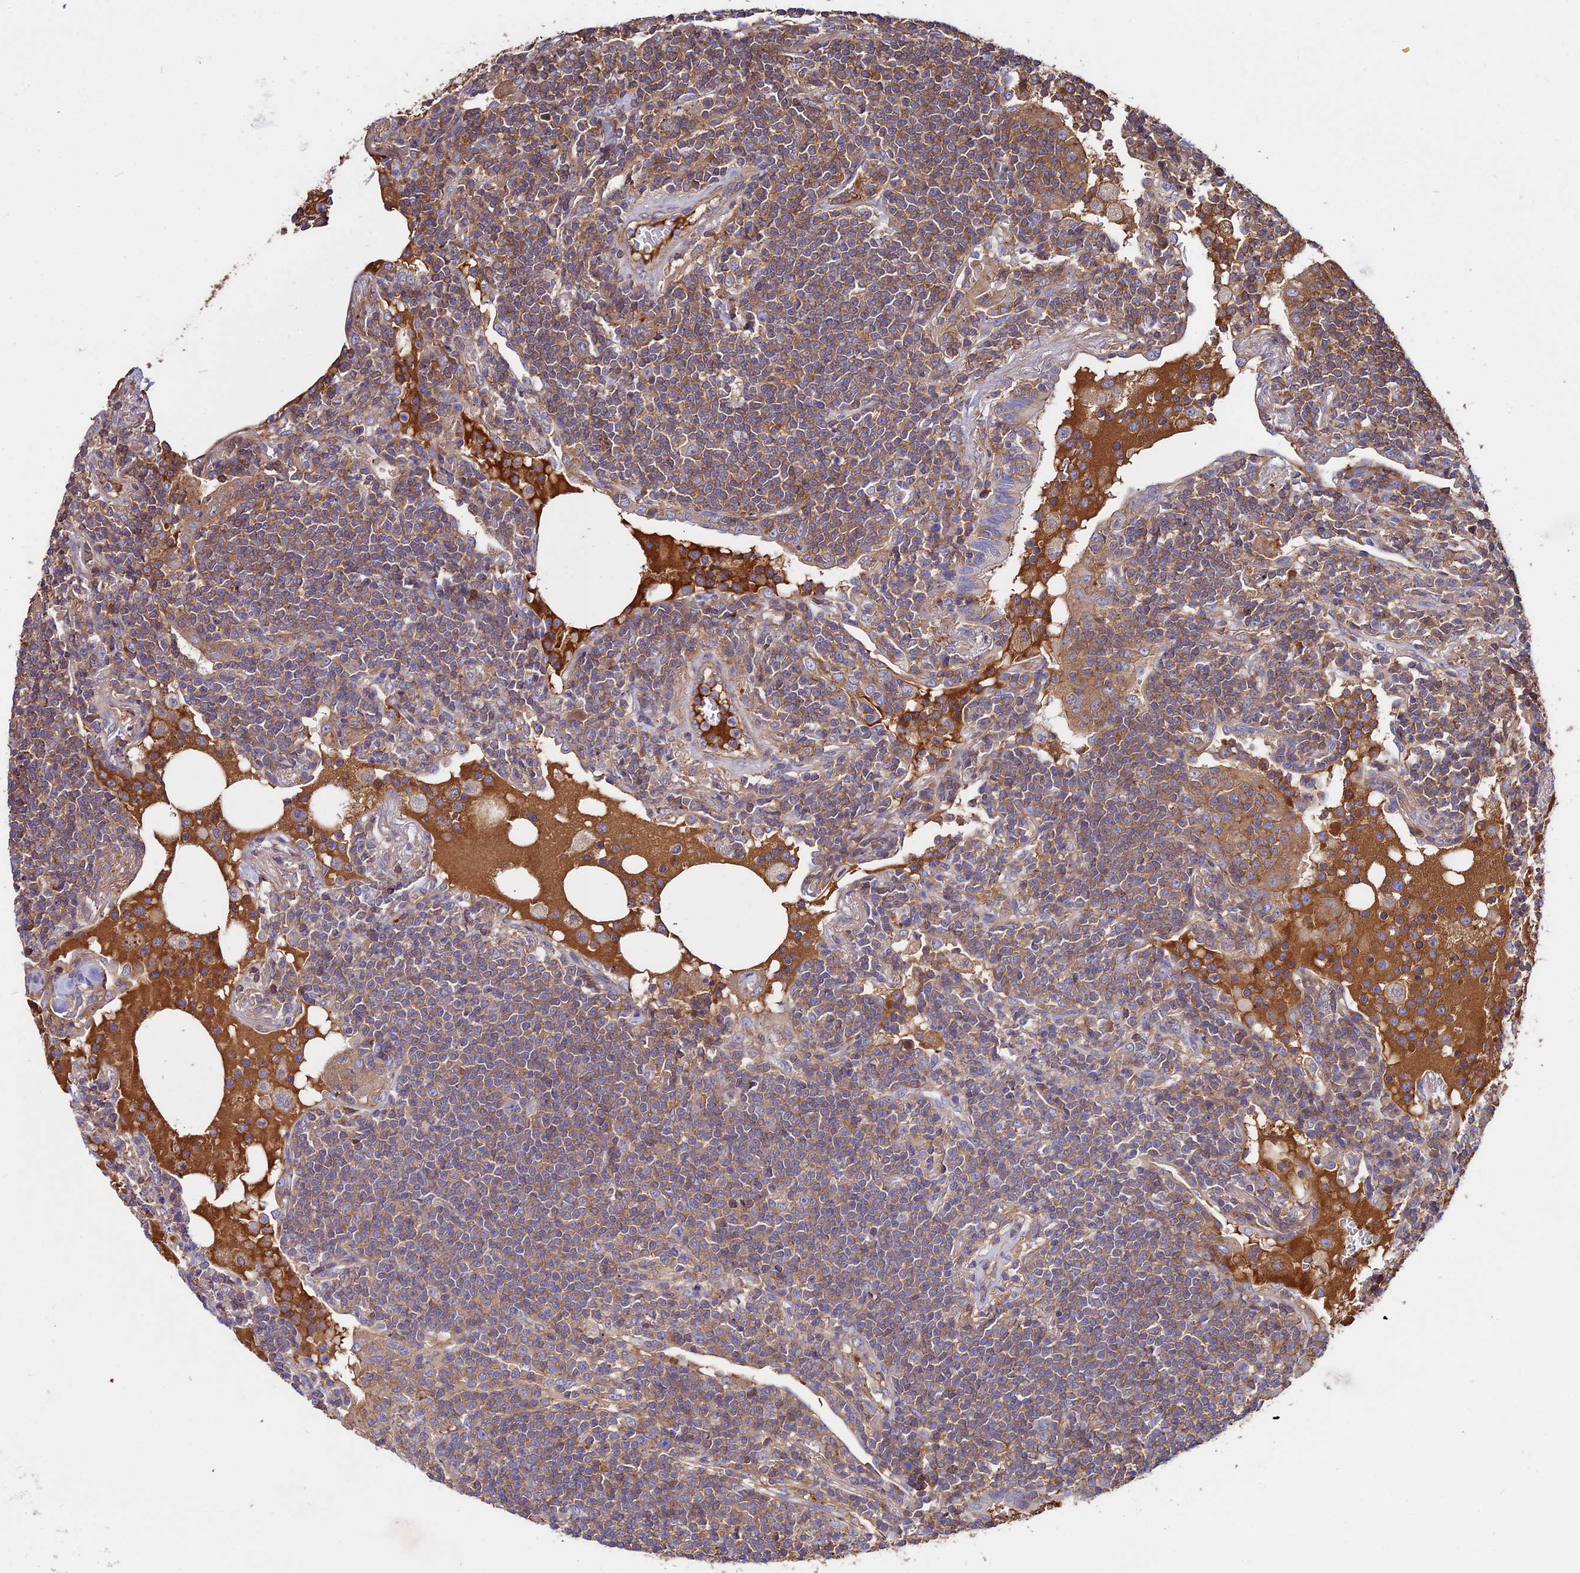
{"staining": {"intensity": "moderate", "quantity": ">75%", "location": "cytoplasmic/membranous"}, "tissue": "lymphoma", "cell_type": "Tumor cells", "image_type": "cancer", "snomed": [{"axis": "morphology", "description": "Malignant lymphoma, non-Hodgkin's type, Low grade"}, {"axis": "topography", "description": "Lung"}], "caption": "Moderate cytoplasmic/membranous protein positivity is seen in about >75% of tumor cells in malignant lymphoma, non-Hodgkin's type (low-grade).", "gene": "PYM1", "patient": {"sex": "female", "age": 71}}